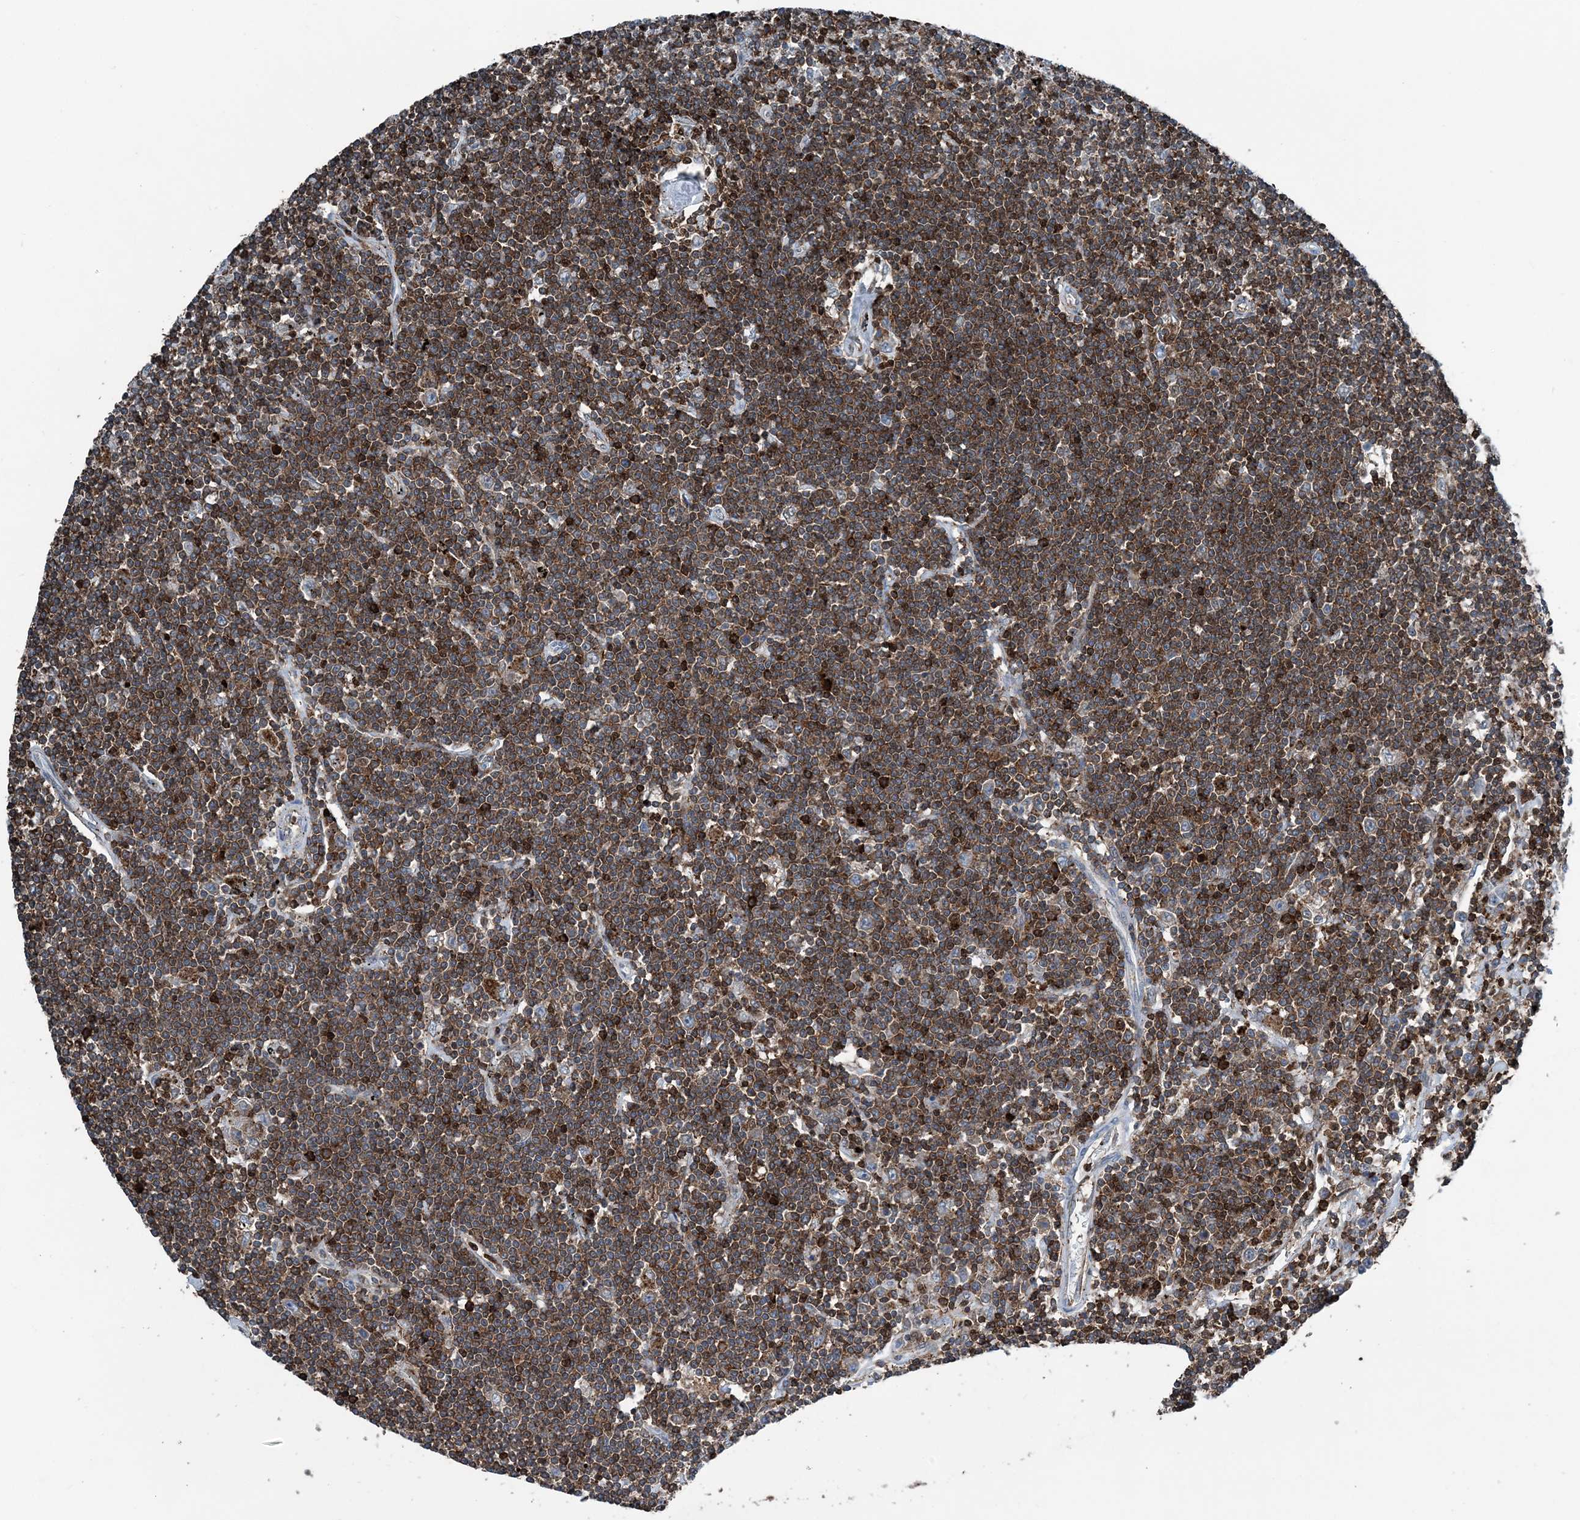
{"staining": {"intensity": "strong", "quantity": ">75%", "location": "cytoplasmic/membranous"}, "tissue": "lymphoma", "cell_type": "Tumor cells", "image_type": "cancer", "snomed": [{"axis": "morphology", "description": "Malignant lymphoma, non-Hodgkin's type, Low grade"}, {"axis": "topography", "description": "Spleen"}], "caption": "Lymphoma stained with a protein marker reveals strong staining in tumor cells.", "gene": "CFL1", "patient": {"sex": "male", "age": 76}}